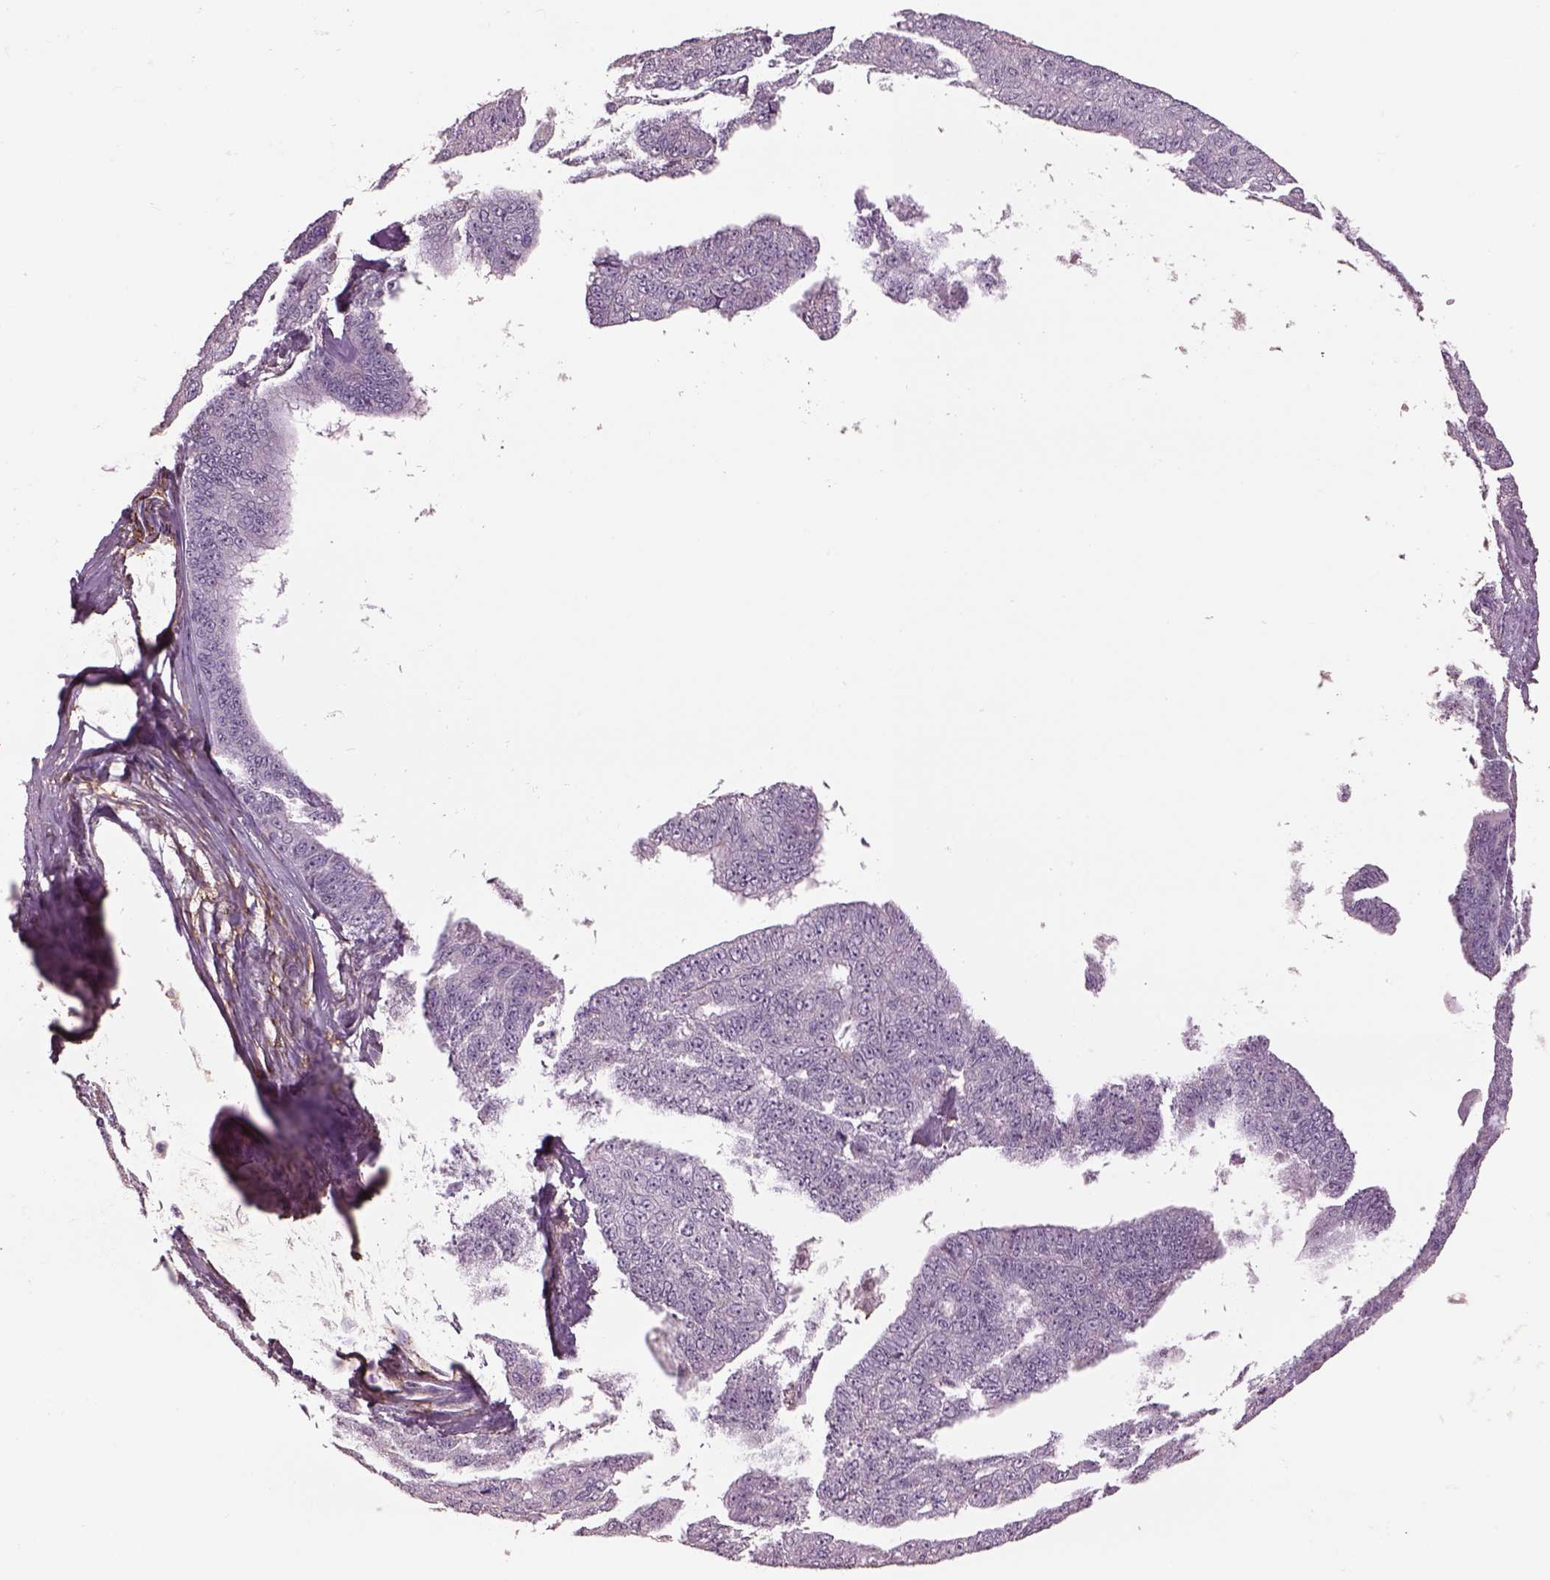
{"staining": {"intensity": "negative", "quantity": "none", "location": "none"}, "tissue": "ovarian cancer", "cell_type": "Tumor cells", "image_type": "cancer", "snomed": [{"axis": "morphology", "description": "Cystadenocarcinoma, serous, NOS"}, {"axis": "topography", "description": "Ovary"}], "caption": "Protein analysis of serous cystadenocarcinoma (ovarian) displays no significant positivity in tumor cells. (Brightfield microscopy of DAB (3,3'-diaminobenzidine) IHC at high magnification).", "gene": "LIN7A", "patient": {"sex": "female", "age": 71}}